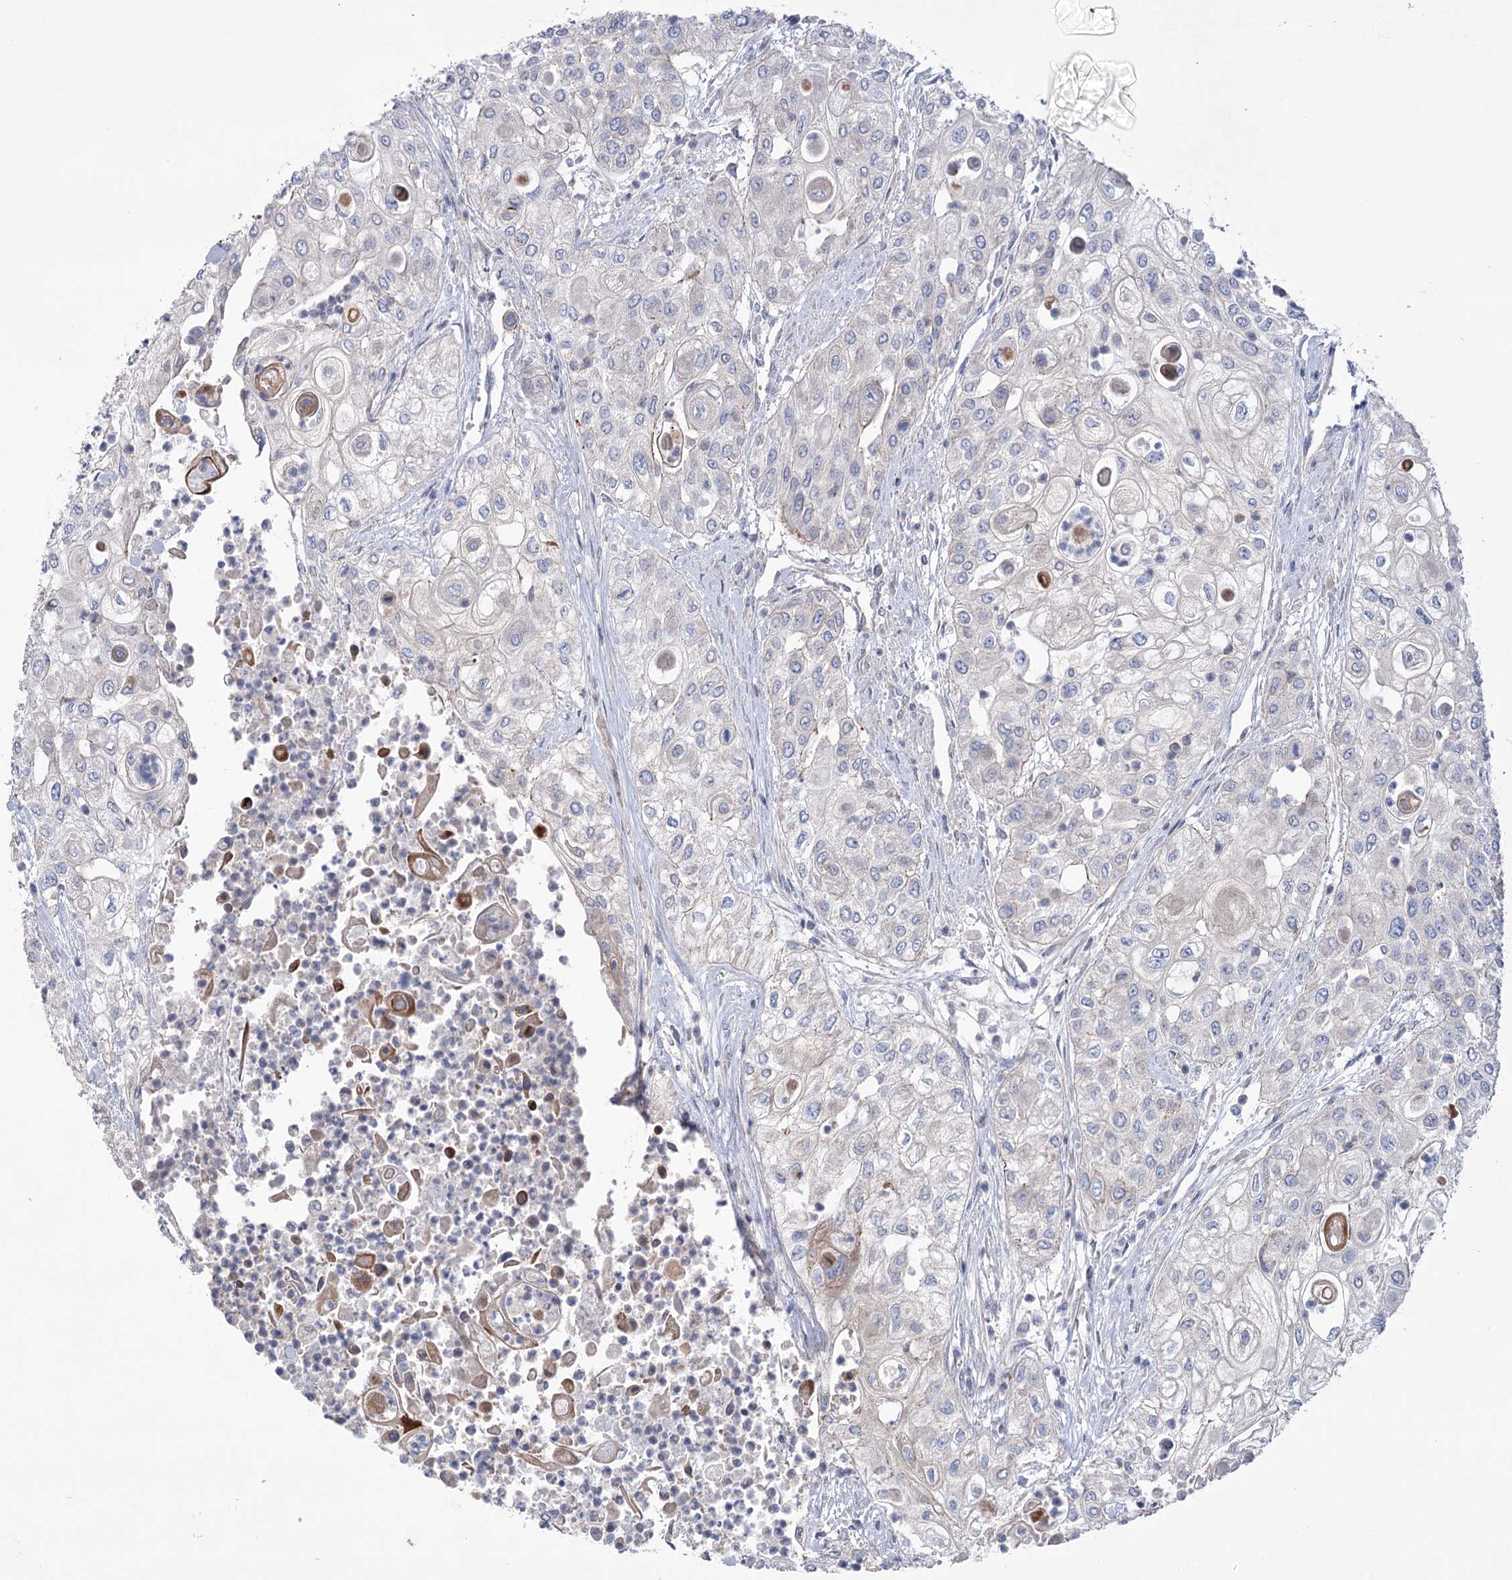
{"staining": {"intensity": "negative", "quantity": "none", "location": "none"}, "tissue": "urothelial cancer", "cell_type": "Tumor cells", "image_type": "cancer", "snomed": [{"axis": "morphology", "description": "Urothelial carcinoma, High grade"}, {"axis": "topography", "description": "Urinary bladder"}], "caption": "IHC of human high-grade urothelial carcinoma exhibits no expression in tumor cells.", "gene": "TRIM71", "patient": {"sex": "female", "age": 79}}